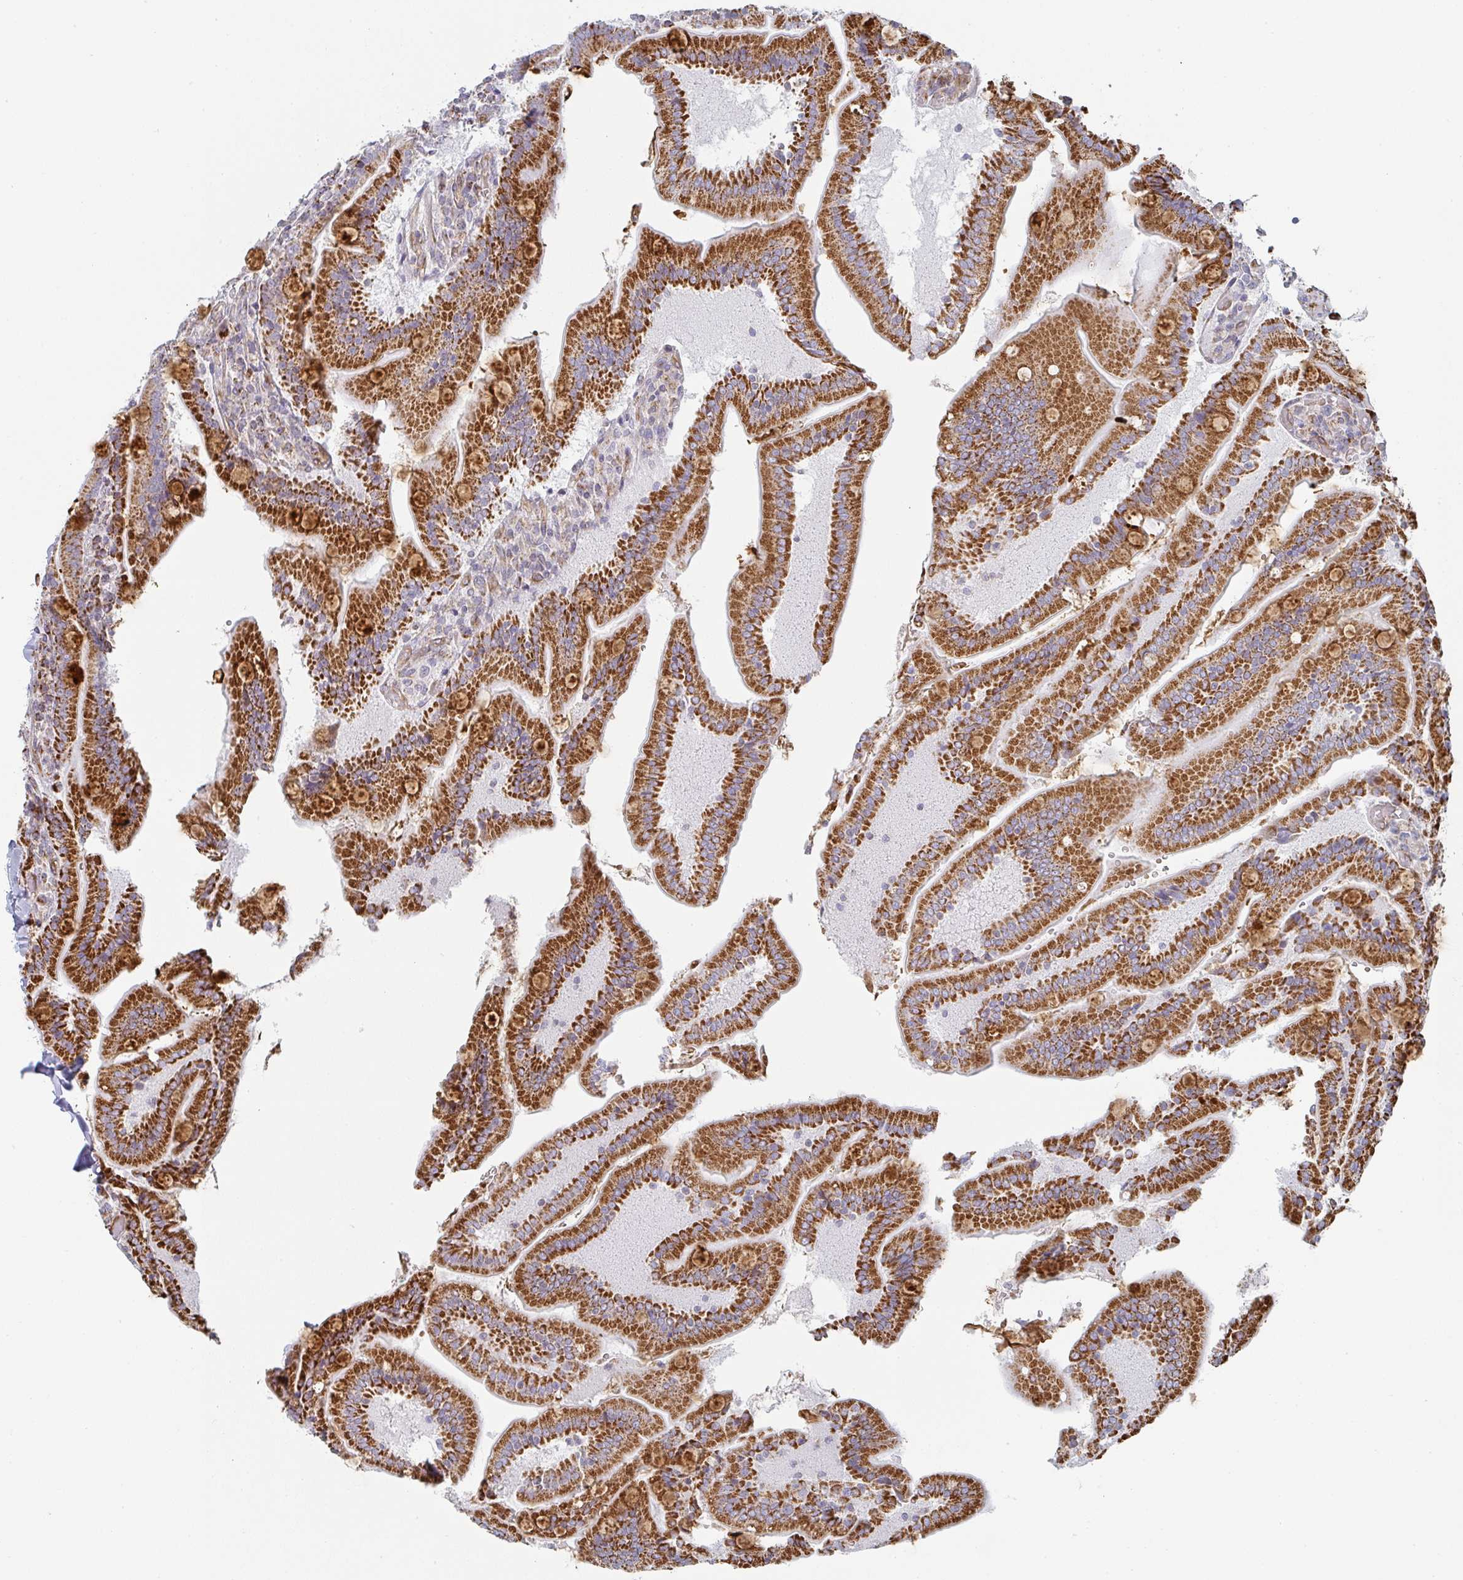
{"staining": {"intensity": "strong", "quantity": ">75%", "location": "cytoplasmic/membranous"}, "tissue": "duodenum", "cell_type": "Glandular cells", "image_type": "normal", "snomed": [{"axis": "morphology", "description": "Normal tissue, NOS"}, {"axis": "topography", "description": "Duodenum"}], "caption": "Immunohistochemistry photomicrograph of normal duodenum stained for a protein (brown), which shows high levels of strong cytoplasmic/membranous expression in about >75% of glandular cells.", "gene": "ZNF526", "patient": {"sex": "female", "age": 62}}